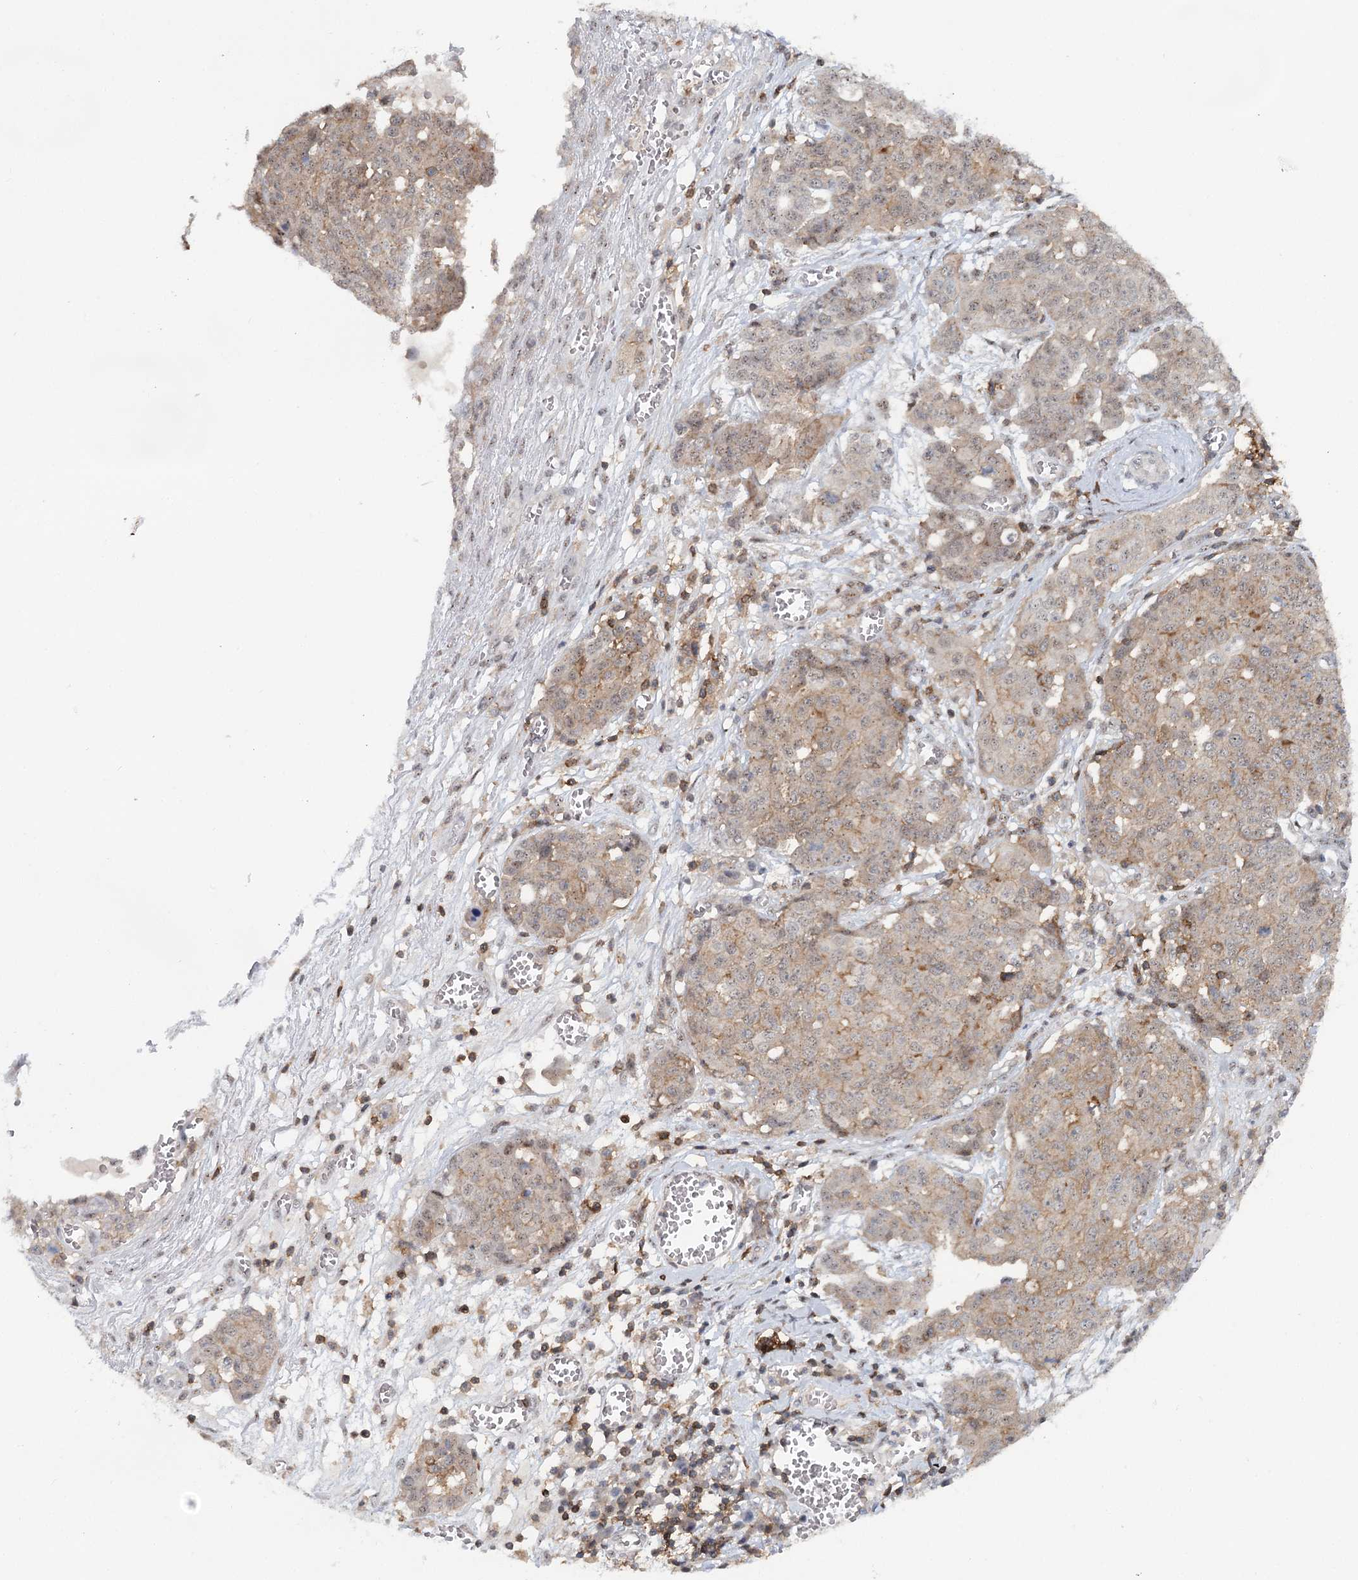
{"staining": {"intensity": "weak", "quantity": "<25%", "location": "cytoplasmic/membranous,nuclear"}, "tissue": "ovarian cancer", "cell_type": "Tumor cells", "image_type": "cancer", "snomed": [{"axis": "morphology", "description": "Cystadenocarcinoma, serous, NOS"}, {"axis": "topography", "description": "Soft tissue"}, {"axis": "topography", "description": "Ovary"}], "caption": "There is no significant positivity in tumor cells of serous cystadenocarcinoma (ovarian).", "gene": "CDC42SE2", "patient": {"sex": "female", "age": 57}}